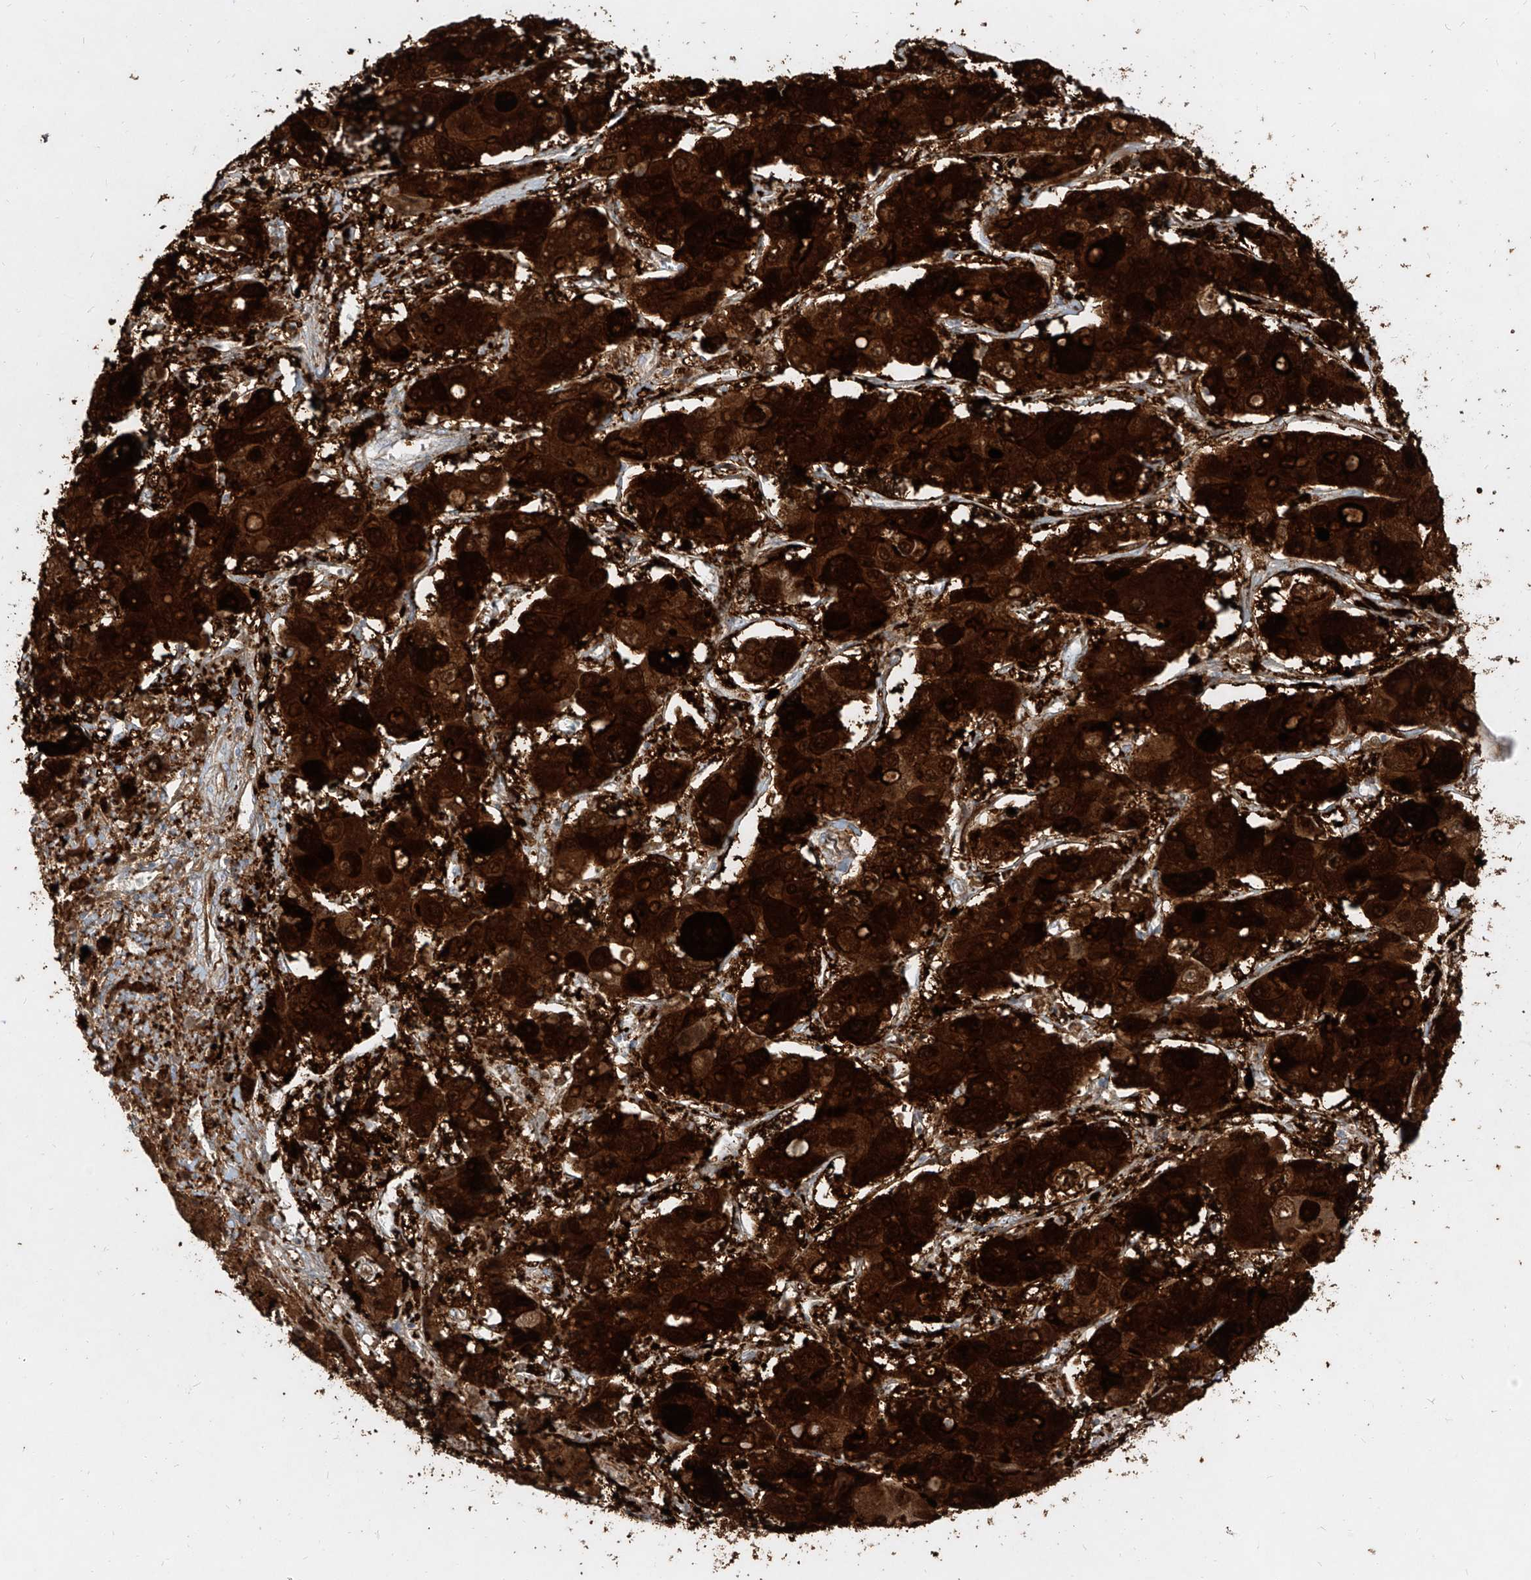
{"staining": {"intensity": "strong", "quantity": ">75%", "location": "cytoplasmic/membranous"}, "tissue": "liver cancer", "cell_type": "Tumor cells", "image_type": "cancer", "snomed": [{"axis": "morphology", "description": "Cholangiocarcinoma"}, {"axis": "topography", "description": "Liver"}], "caption": "This histopathology image shows liver cancer stained with immunohistochemistry to label a protein in brown. The cytoplasmic/membranous of tumor cells show strong positivity for the protein. Nuclei are counter-stained blue.", "gene": "KYNU", "patient": {"sex": "male", "age": 67}}